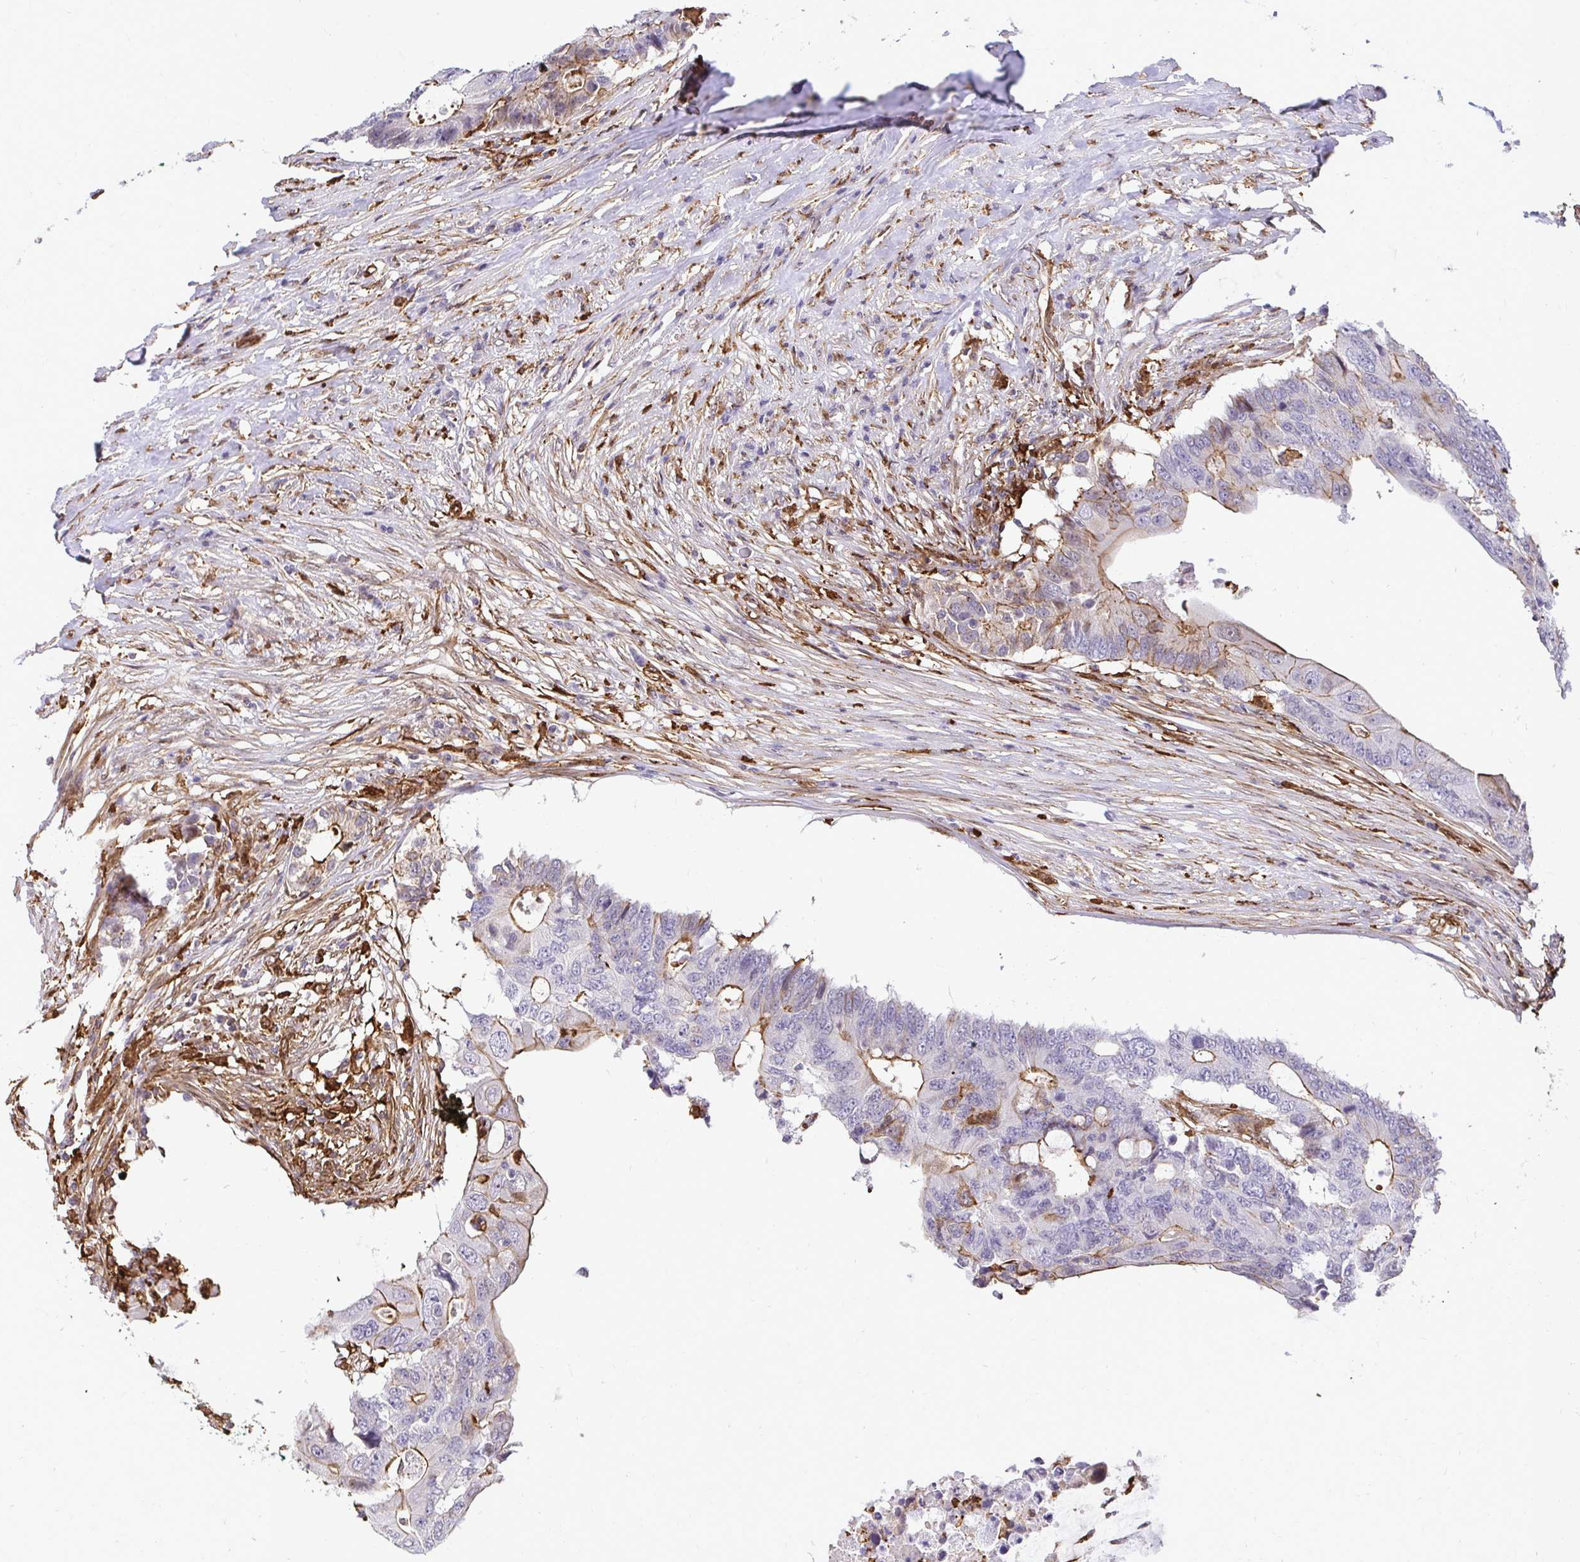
{"staining": {"intensity": "moderate", "quantity": "<25%", "location": "cytoplasmic/membranous"}, "tissue": "colorectal cancer", "cell_type": "Tumor cells", "image_type": "cancer", "snomed": [{"axis": "morphology", "description": "Adenocarcinoma, NOS"}, {"axis": "topography", "description": "Colon"}], "caption": "This is an image of IHC staining of colorectal adenocarcinoma, which shows moderate staining in the cytoplasmic/membranous of tumor cells.", "gene": "GSN", "patient": {"sex": "male", "age": 71}}